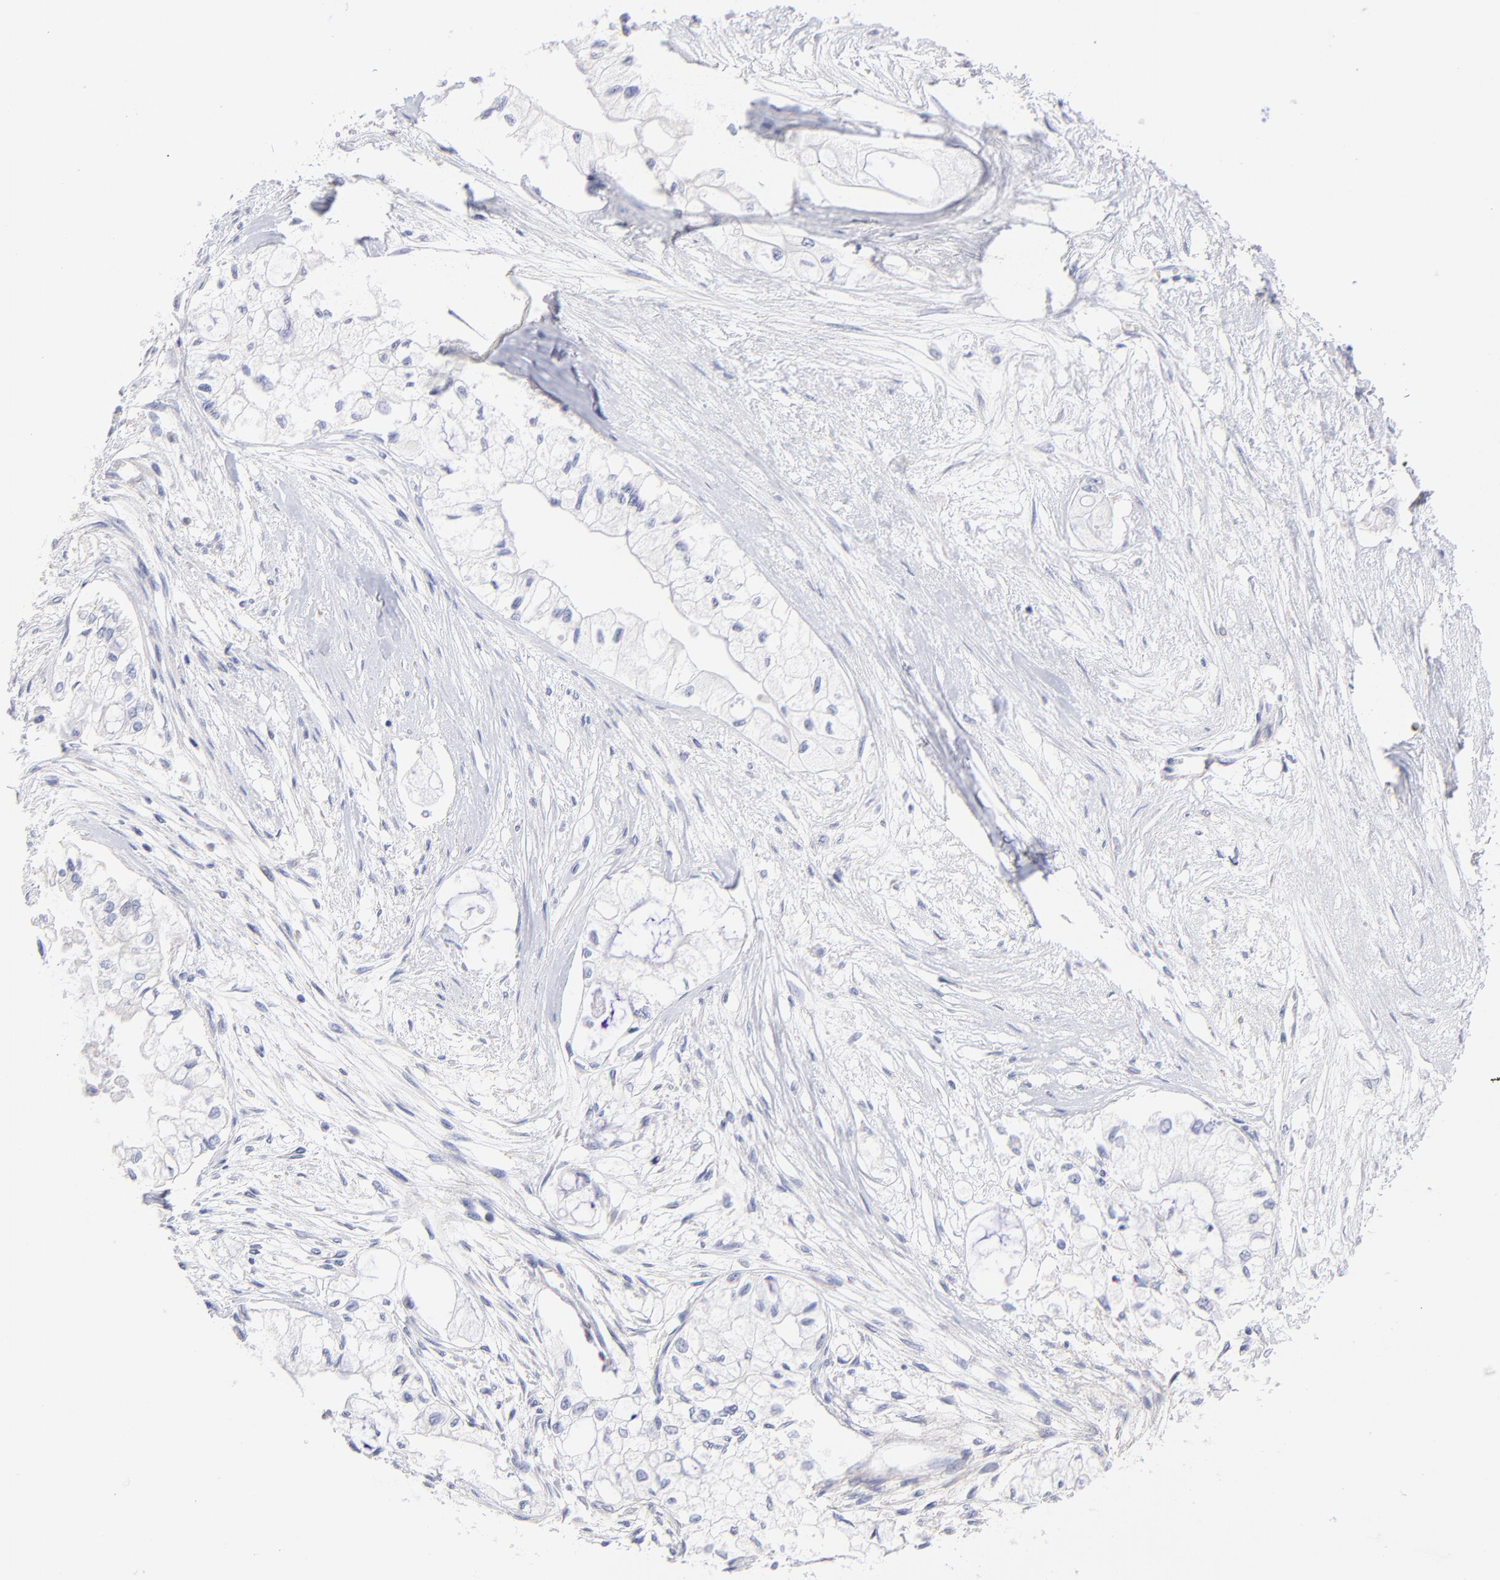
{"staining": {"intensity": "negative", "quantity": "none", "location": "none"}, "tissue": "pancreatic cancer", "cell_type": "Tumor cells", "image_type": "cancer", "snomed": [{"axis": "morphology", "description": "Adenocarcinoma, NOS"}, {"axis": "topography", "description": "Pancreas"}], "caption": "DAB (3,3'-diaminobenzidine) immunohistochemical staining of pancreatic cancer (adenocarcinoma) exhibits no significant expression in tumor cells.", "gene": "CFAP57", "patient": {"sex": "male", "age": 79}}